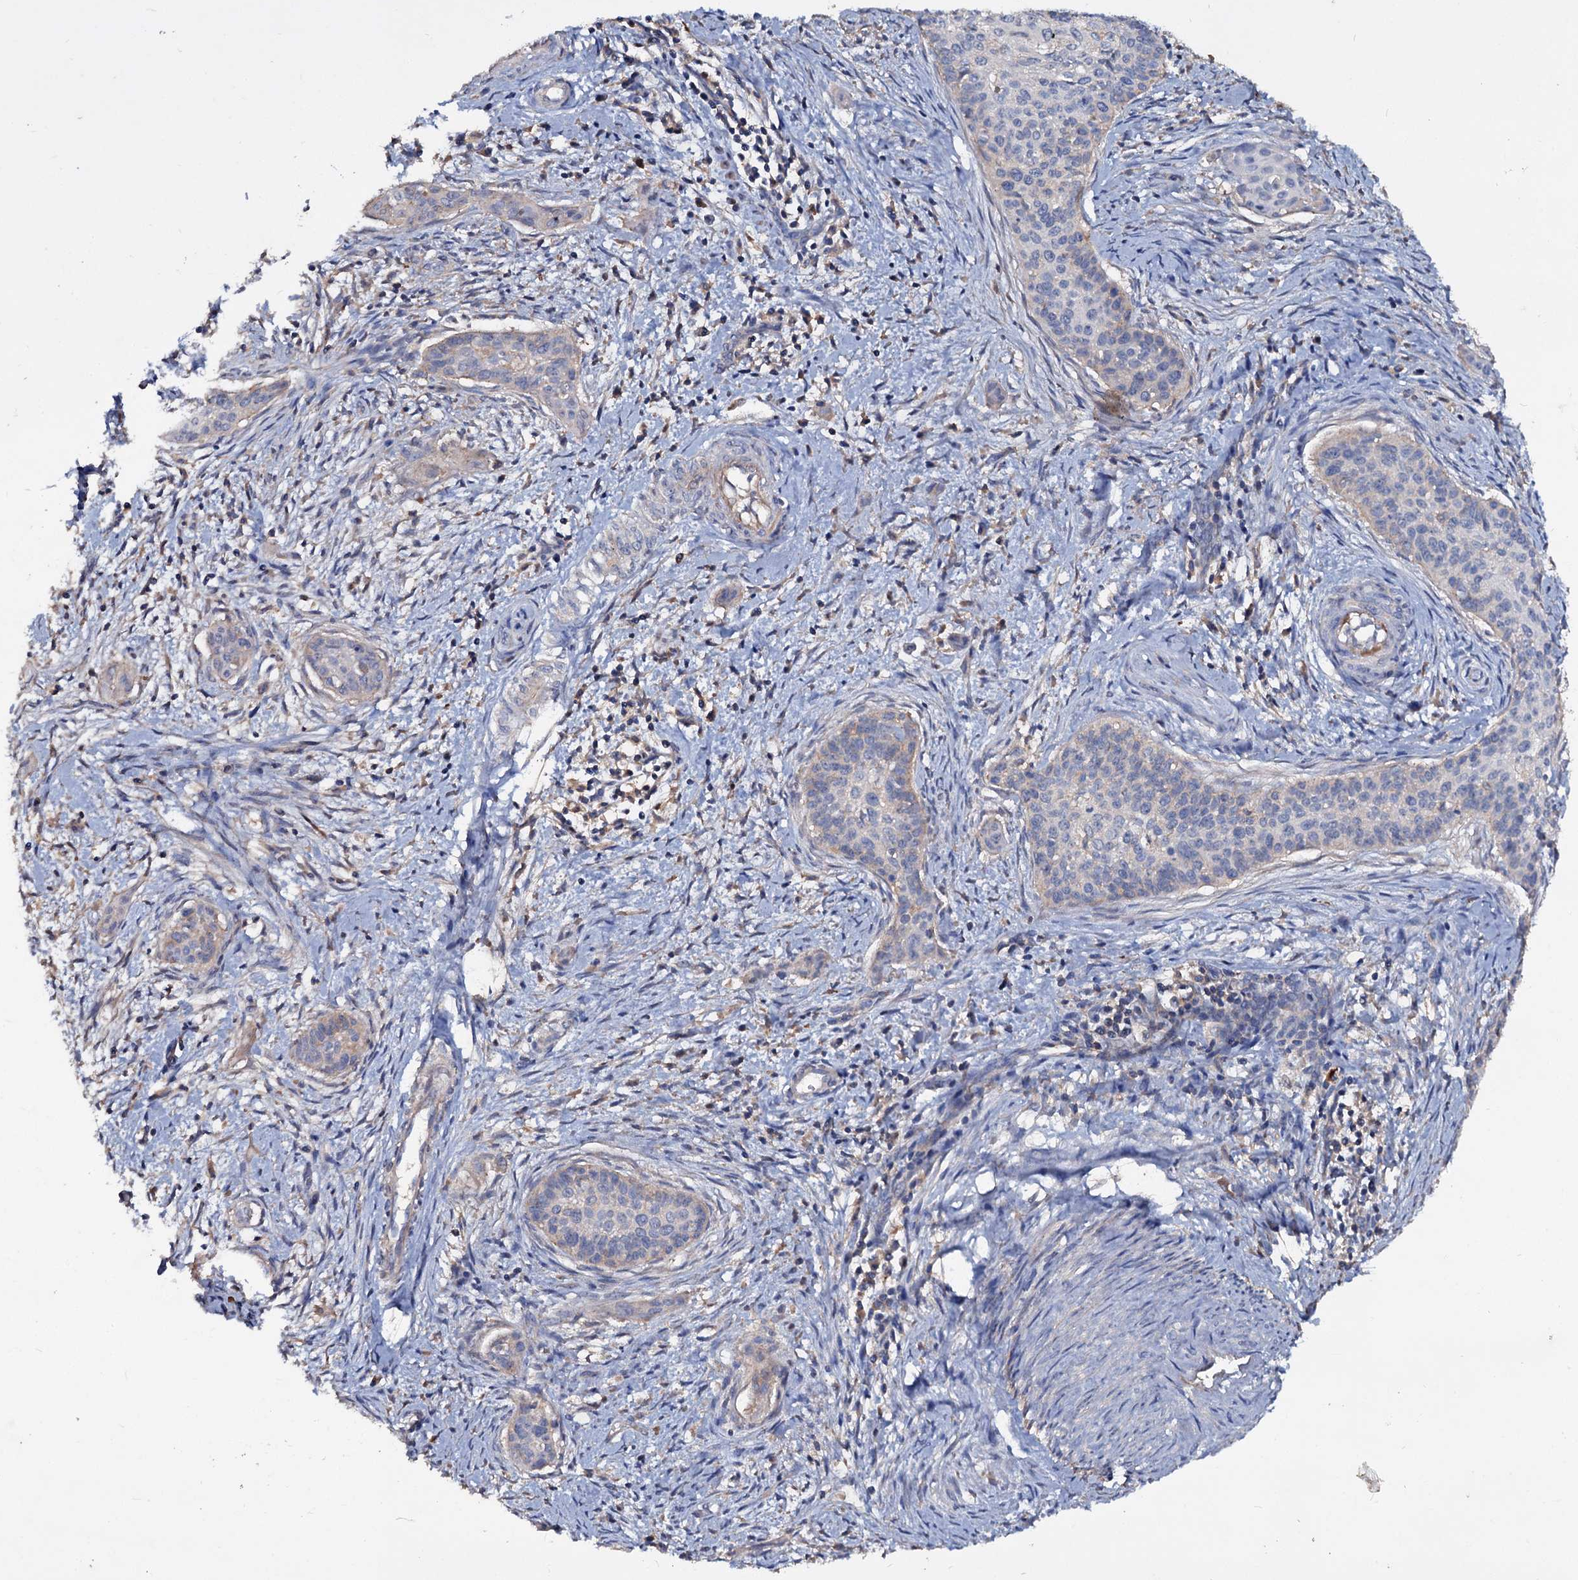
{"staining": {"intensity": "weak", "quantity": "<25%", "location": "cytoplasmic/membranous"}, "tissue": "cervical cancer", "cell_type": "Tumor cells", "image_type": "cancer", "snomed": [{"axis": "morphology", "description": "Squamous cell carcinoma, NOS"}, {"axis": "topography", "description": "Cervix"}], "caption": "Tumor cells are negative for protein expression in human cervical squamous cell carcinoma. (Brightfield microscopy of DAB immunohistochemistry (IHC) at high magnification).", "gene": "ACY3", "patient": {"sex": "female", "age": 33}}